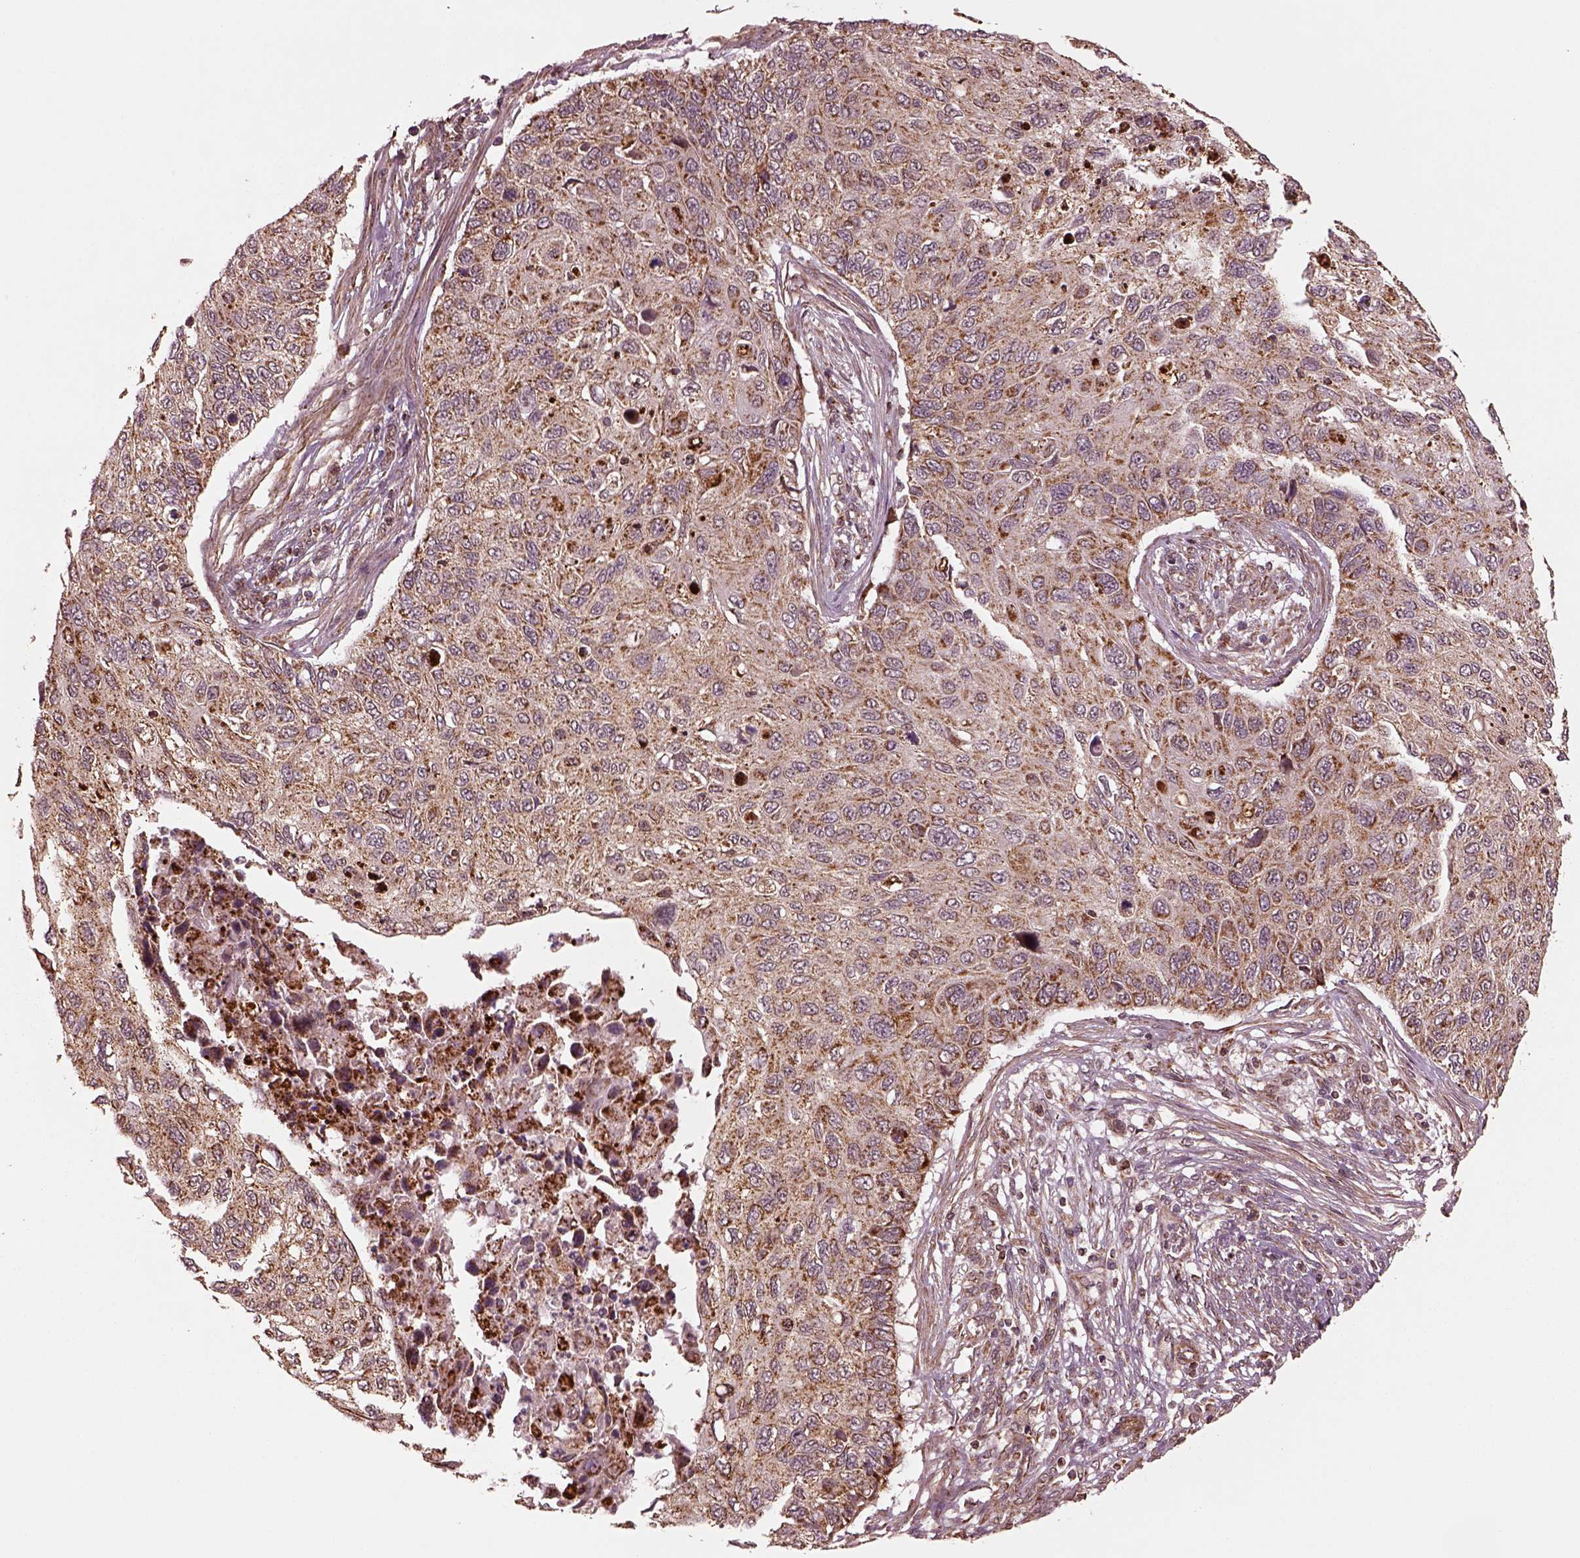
{"staining": {"intensity": "moderate", "quantity": ">75%", "location": "cytoplasmic/membranous"}, "tissue": "cervical cancer", "cell_type": "Tumor cells", "image_type": "cancer", "snomed": [{"axis": "morphology", "description": "Squamous cell carcinoma, NOS"}, {"axis": "topography", "description": "Cervix"}], "caption": "Human cervical squamous cell carcinoma stained for a protein (brown) reveals moderate cytoplasmic/membranous positive staining in approximately >75% of tumor cells.", "gene": "SEL1L3", "patient": {"sex": "female", "age": 70}}